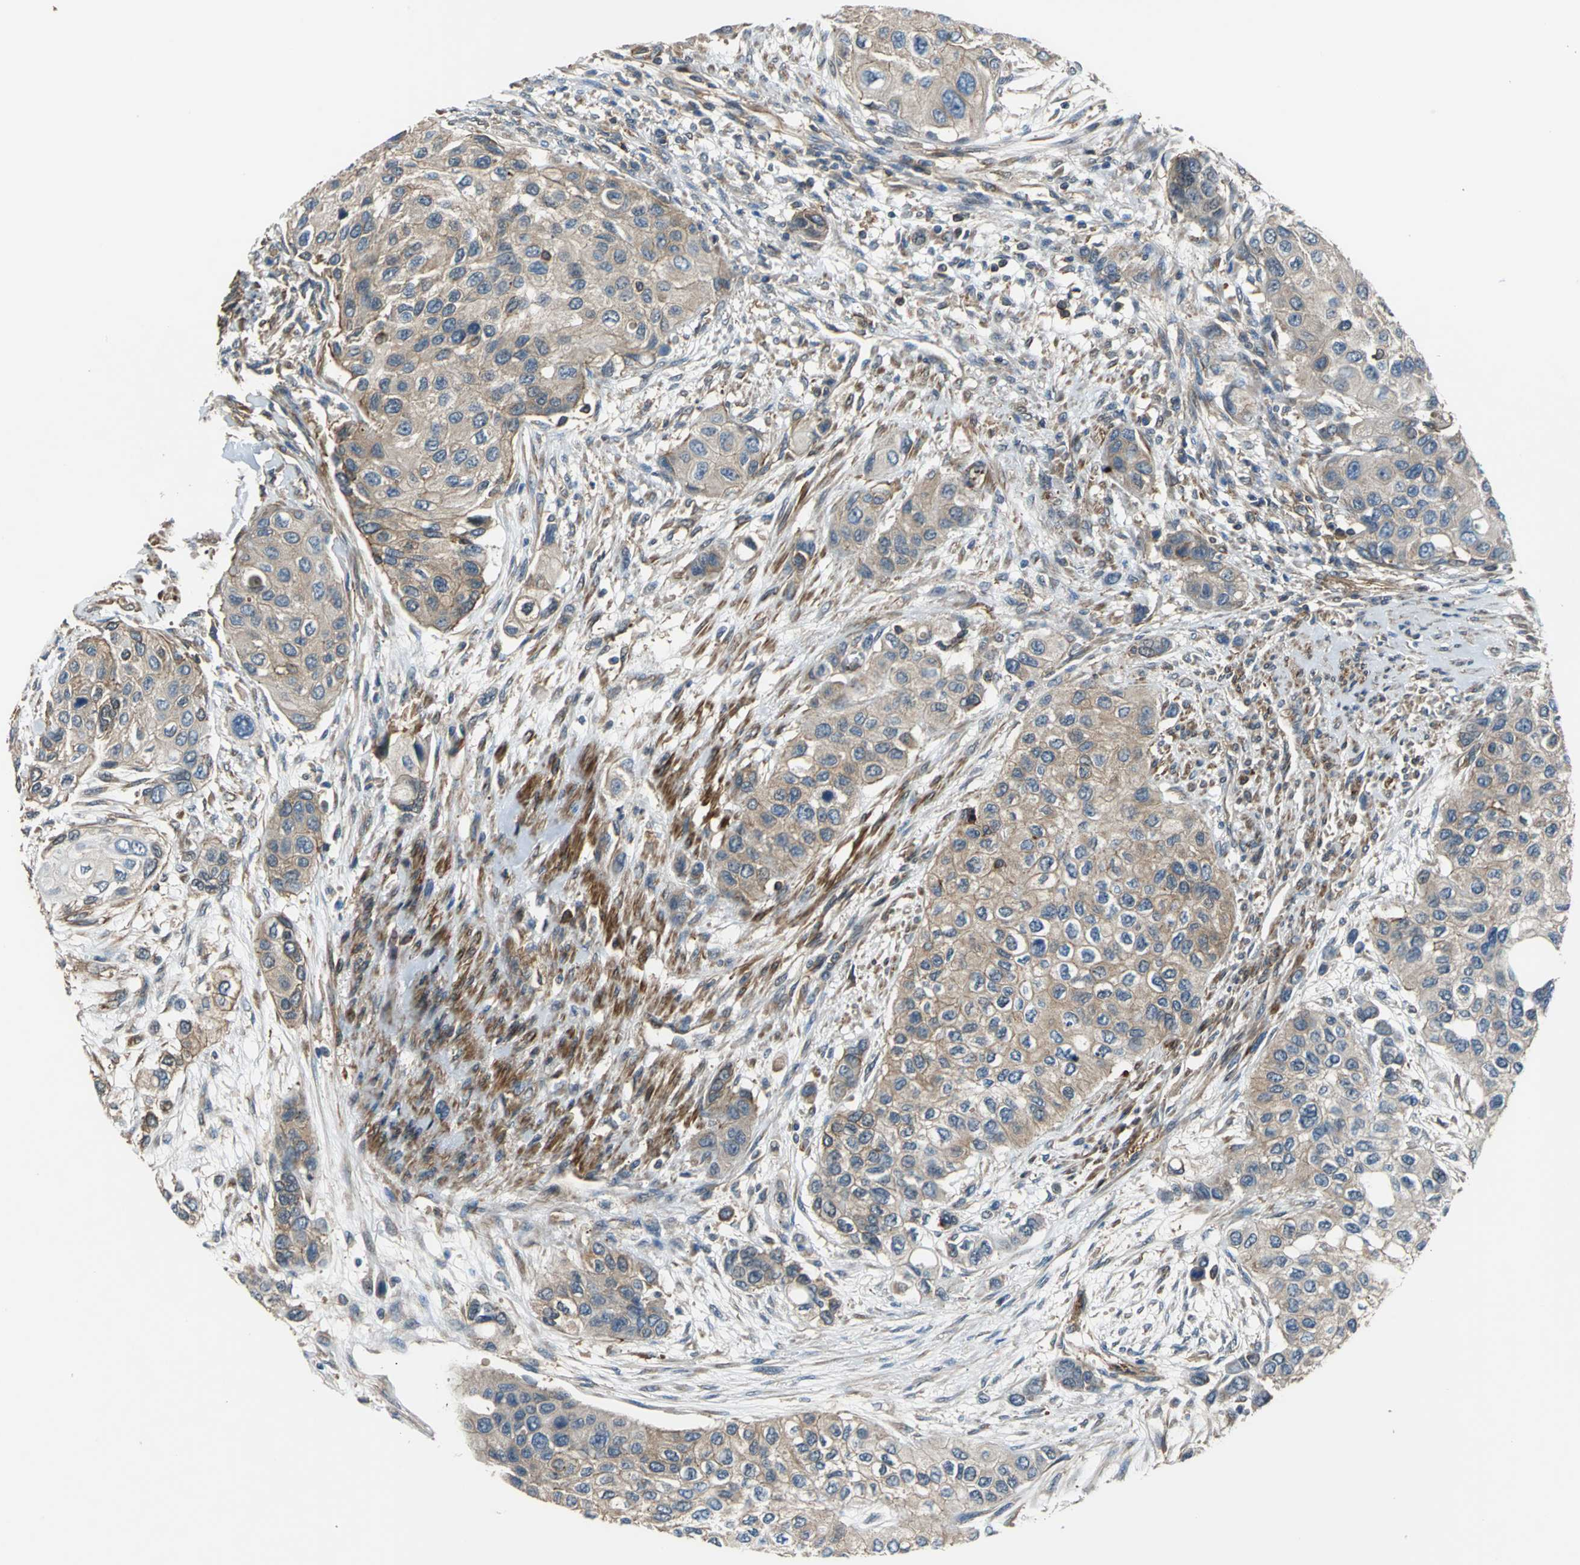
{"staining": {"intensity": "moderate", "quantity": ">75%", "location": "cytoplasmic/membranous"}, "tissue": "urothelial cancer", "cell_type": "Tumor cells", "image_type": "cancer", "snomed": [{"axis": "morphology", "description": "Urothelial carcinoma, High grade"}, {"axis": "topography", "description": "Urinary bladder"}], "caption": "A high-resolution histopathology image shows IHC staining of urothelial cancer, which exhibits moderate cytoplasmic/membranous staining in about >75% of tumor cells.", "gene": "PARVA", "patient": {"sex": "female", "age": 56}}